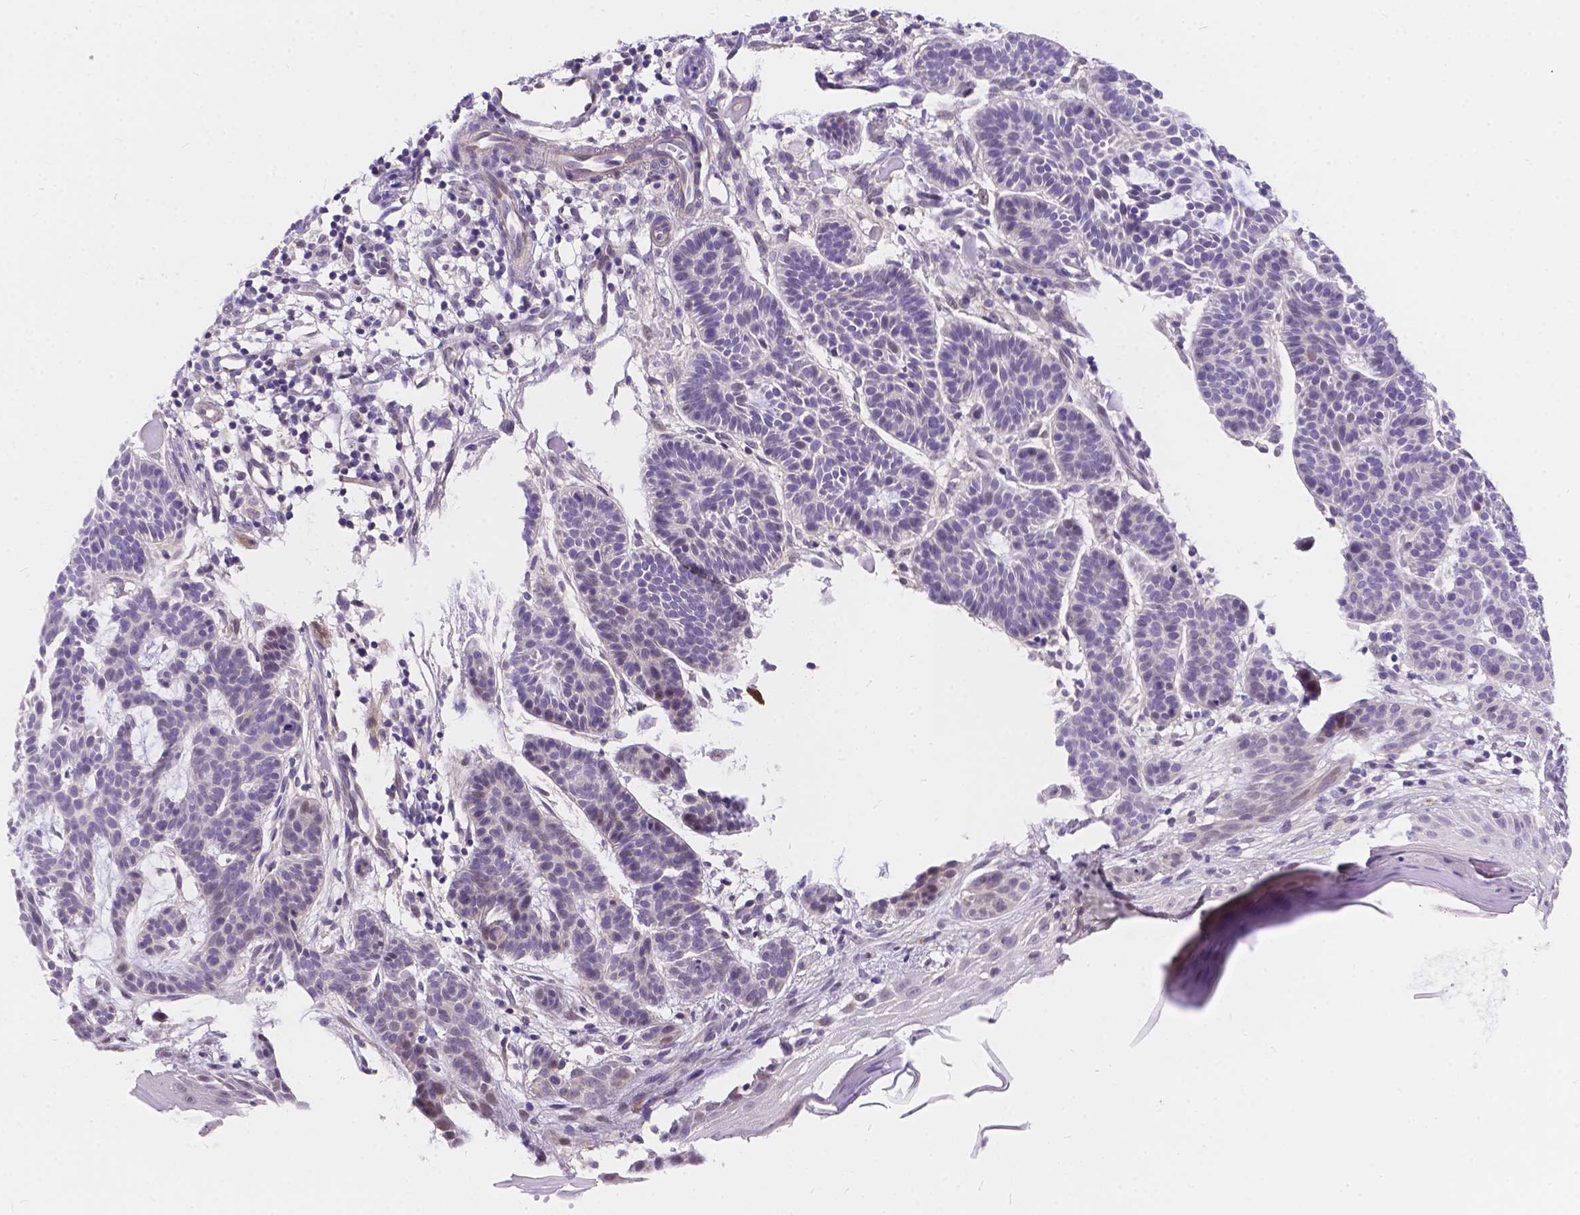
{"staining": {"intensity": "negative", "quantity": "none", "location": "none"}, "tissue": "skin cancer", "cell_type": "Tumor cells", "image_type": "cancer", "snomed": [{"axis": "morphology", "description": "Basal cell carcinoma"}, {"axis": "topography", "description": "Skin"}], "caption": "A micrograph of human basal cell carcinoma (skin) is negative for staining in tumor cells.", "gene": "DLEC1", "patient": {"sex": "male", "age": 85}}